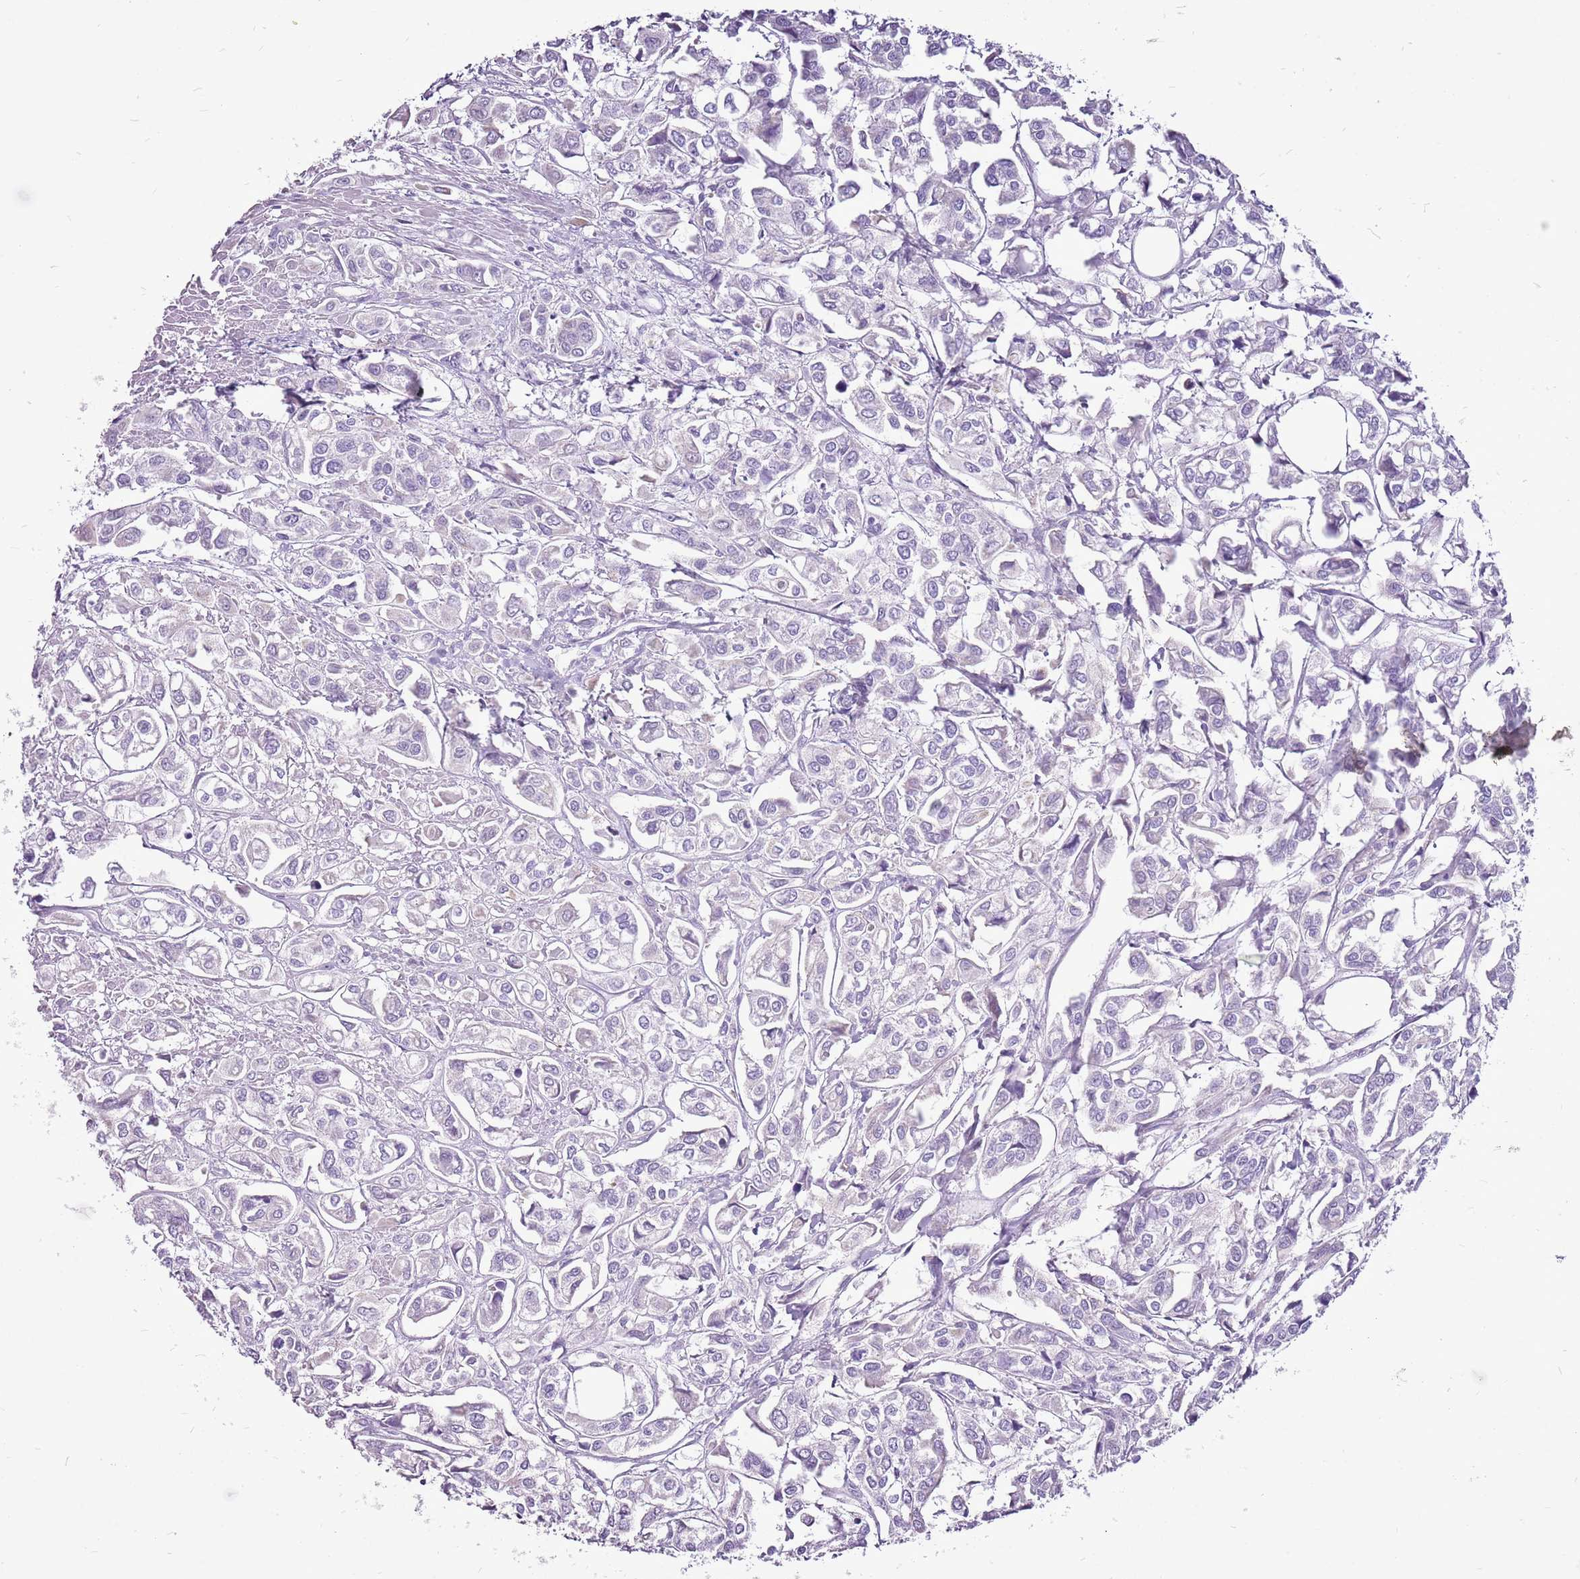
{"staining": {"intensity": "negative", "quantity": "none", "location": "none"}, "tissue": "urothelial cancer", "cell_type": "Tumor cells", "image_type": "cancer", "snomed": [{"axis": "morphology", "description": "Urothelial carcinoma, High grade"}, {"axis": "topography", "description": "Urinary bladder"}], "caption": "Immunohistochemistry photomicrograph of human urothelial carcinoma (high-grade) stained for a protein (brown), which displays no positivity in tumor cells. Nuclei are stained in blue.", "gene": "ACSS3", "patient": {"sex": "male", "age": 67}}